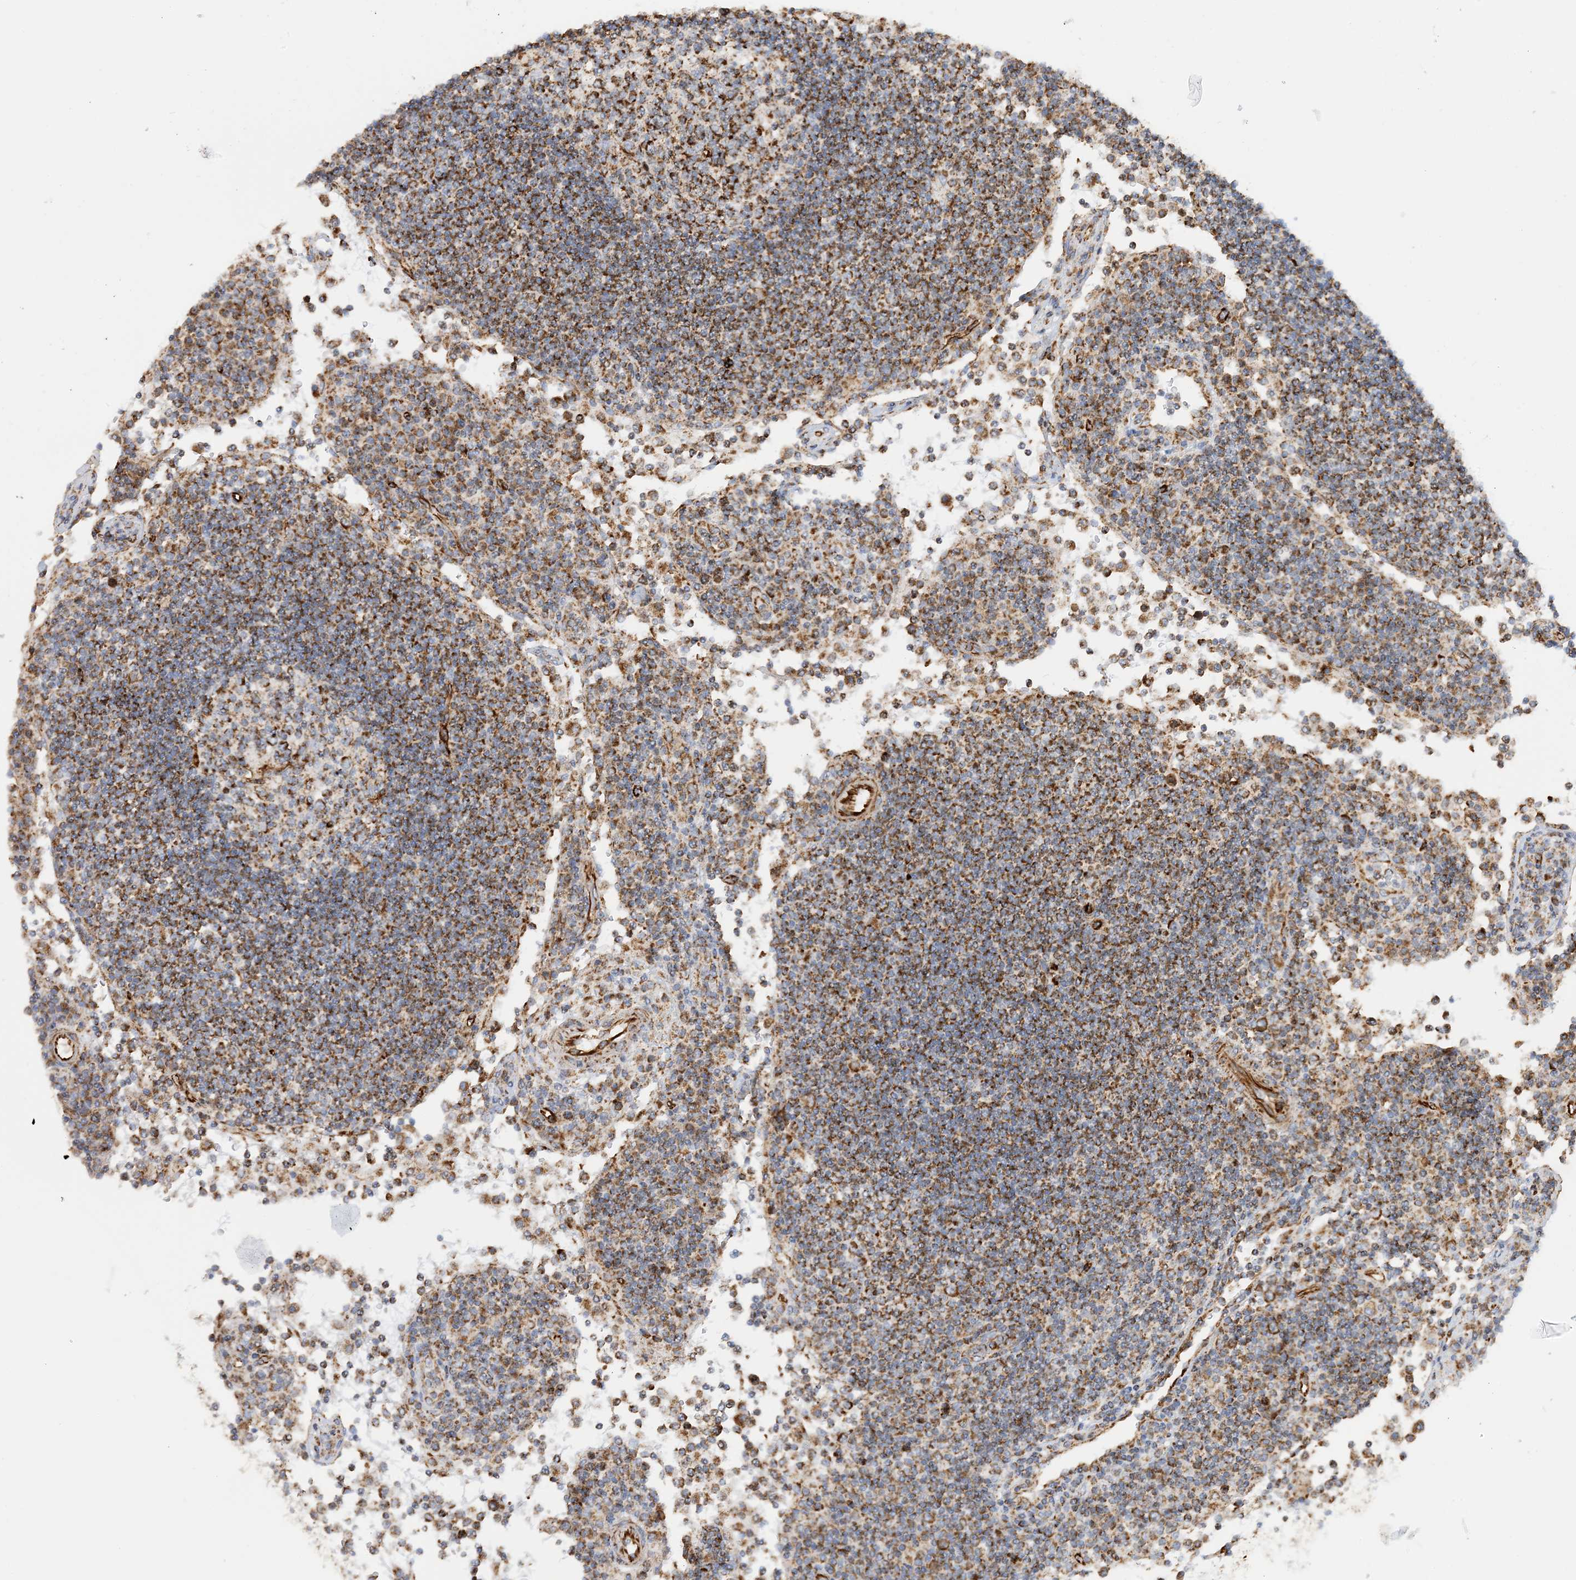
{"staining": {"intensity": "moderate", "quantity": "25%-75%", "location": "cytoplasmic/membranous"}, "tissue": "lymph node", "cell_type": "Germinal center cells", "image_type": "normal", "snomed": [{"axis": "morphology", "description": "Normal tissue, NOS"}, {"axis": "topography", "description": "Lymph node"}], "caption": "Germinal center cells reveal medium levels of moderate cytoplasmic/membranous expression in about 25%-75% of cells in benign human lymph node.", "gene": "COA3", "patient": {"sex": "female", "age": 53}}